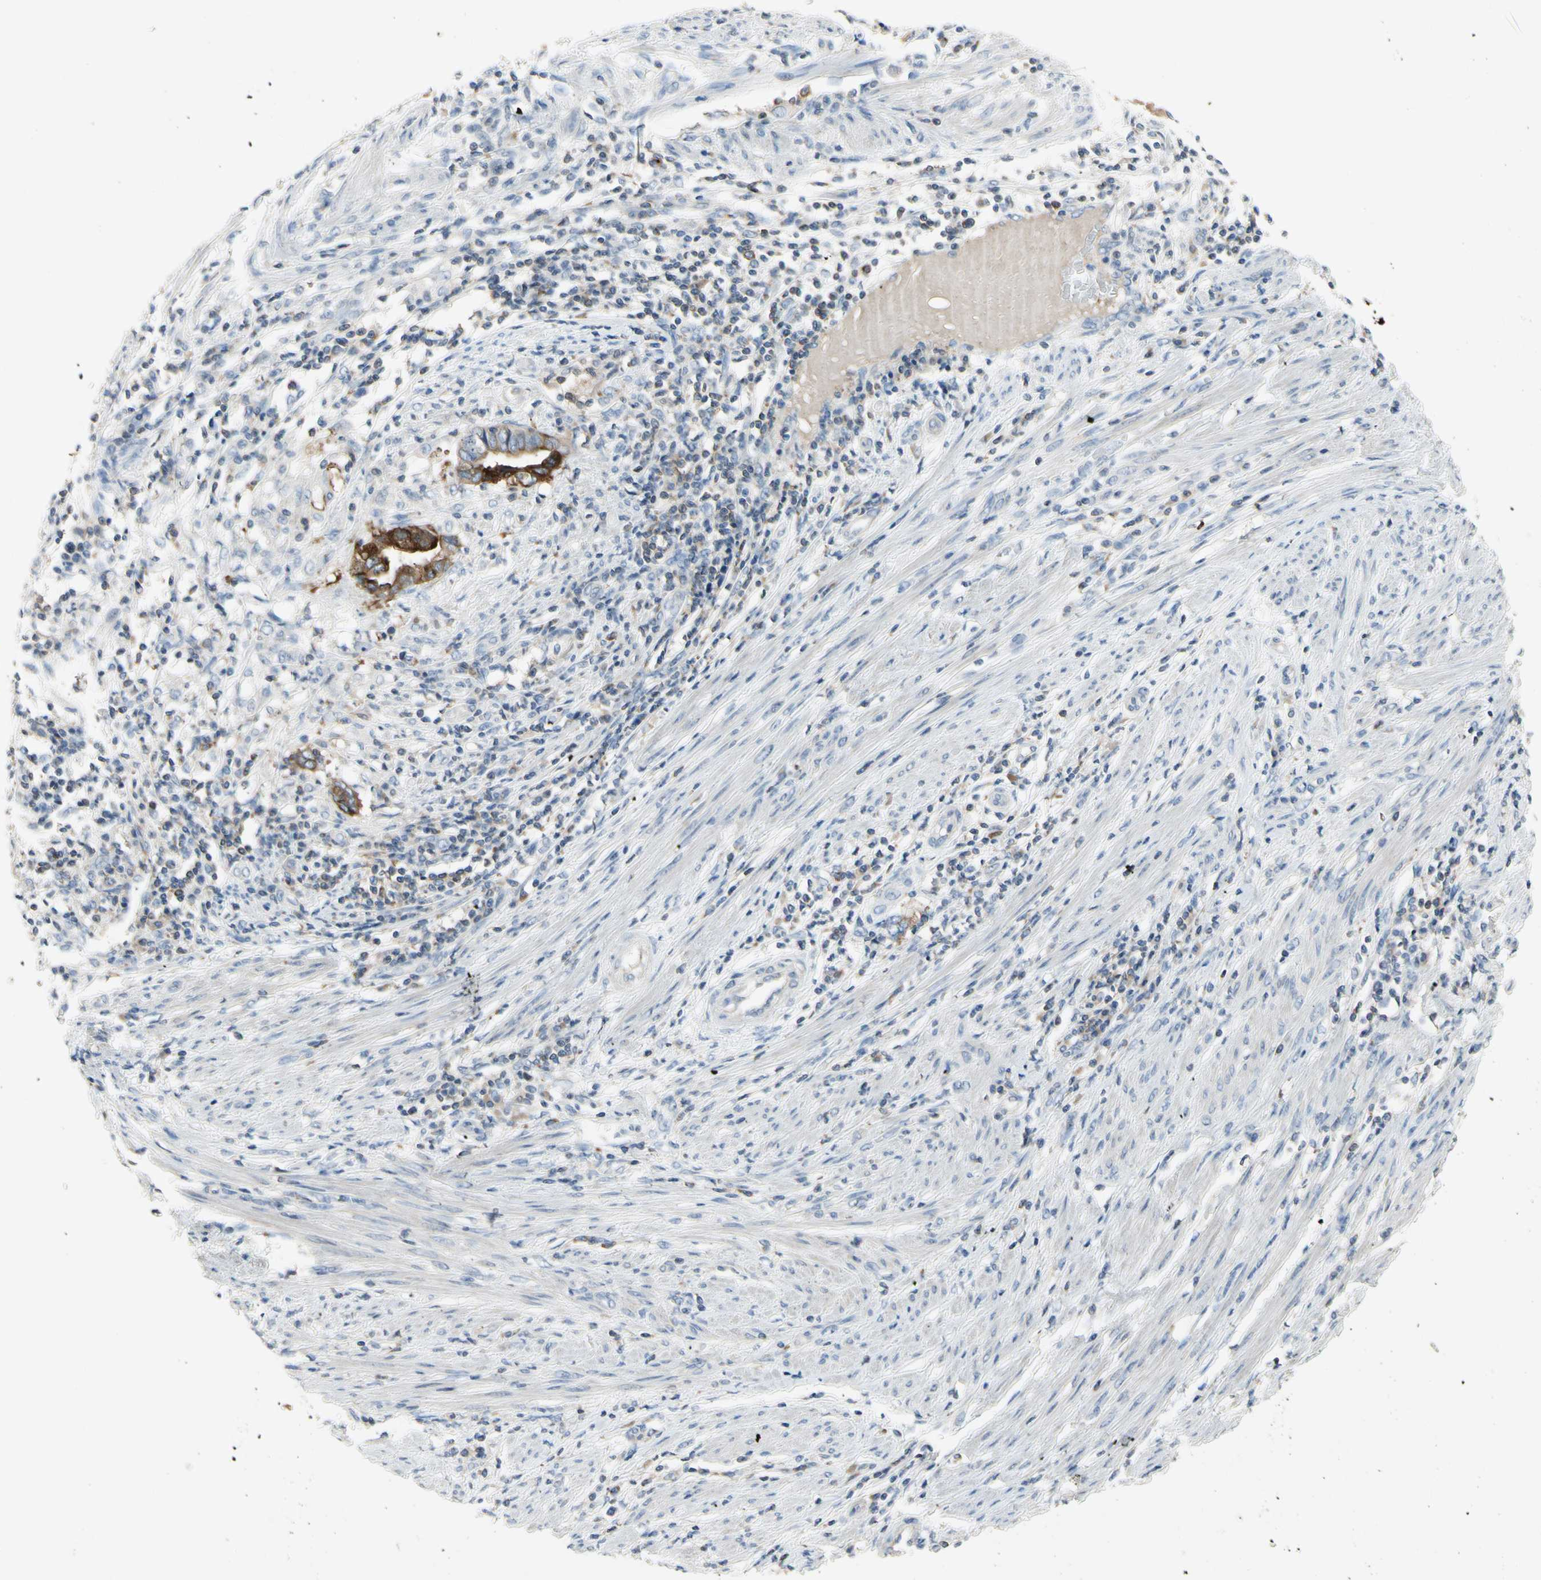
{"staining": {"intensity": "moderate", "quantity": ">75%", "location": "cytoplasmic/membranous"}, "tissue": "endometrial cancer", "cell_type": "Tumor cells", "image_type": "cancer", "snomed": [{"axis": "morphology", "description": "Adenocarcinoma, NOS"}, {"axis": "topography", "description": "Uterus"}, {"axis": "topography", "description": "Endometrium"}], "caption": "Endometrial cancer (adenocarcinoma) stained with DAB immunohistochemistry (IHC) displays medium levels of moderate cytoplasmic/membranous expression in approximately >75% of tumor cells. Immunohistochemistry stains the protein of interest in brown and the nuclei are stained blue.", "gene": "MUC1", "patient": {"sex": "female", "age": 70}}